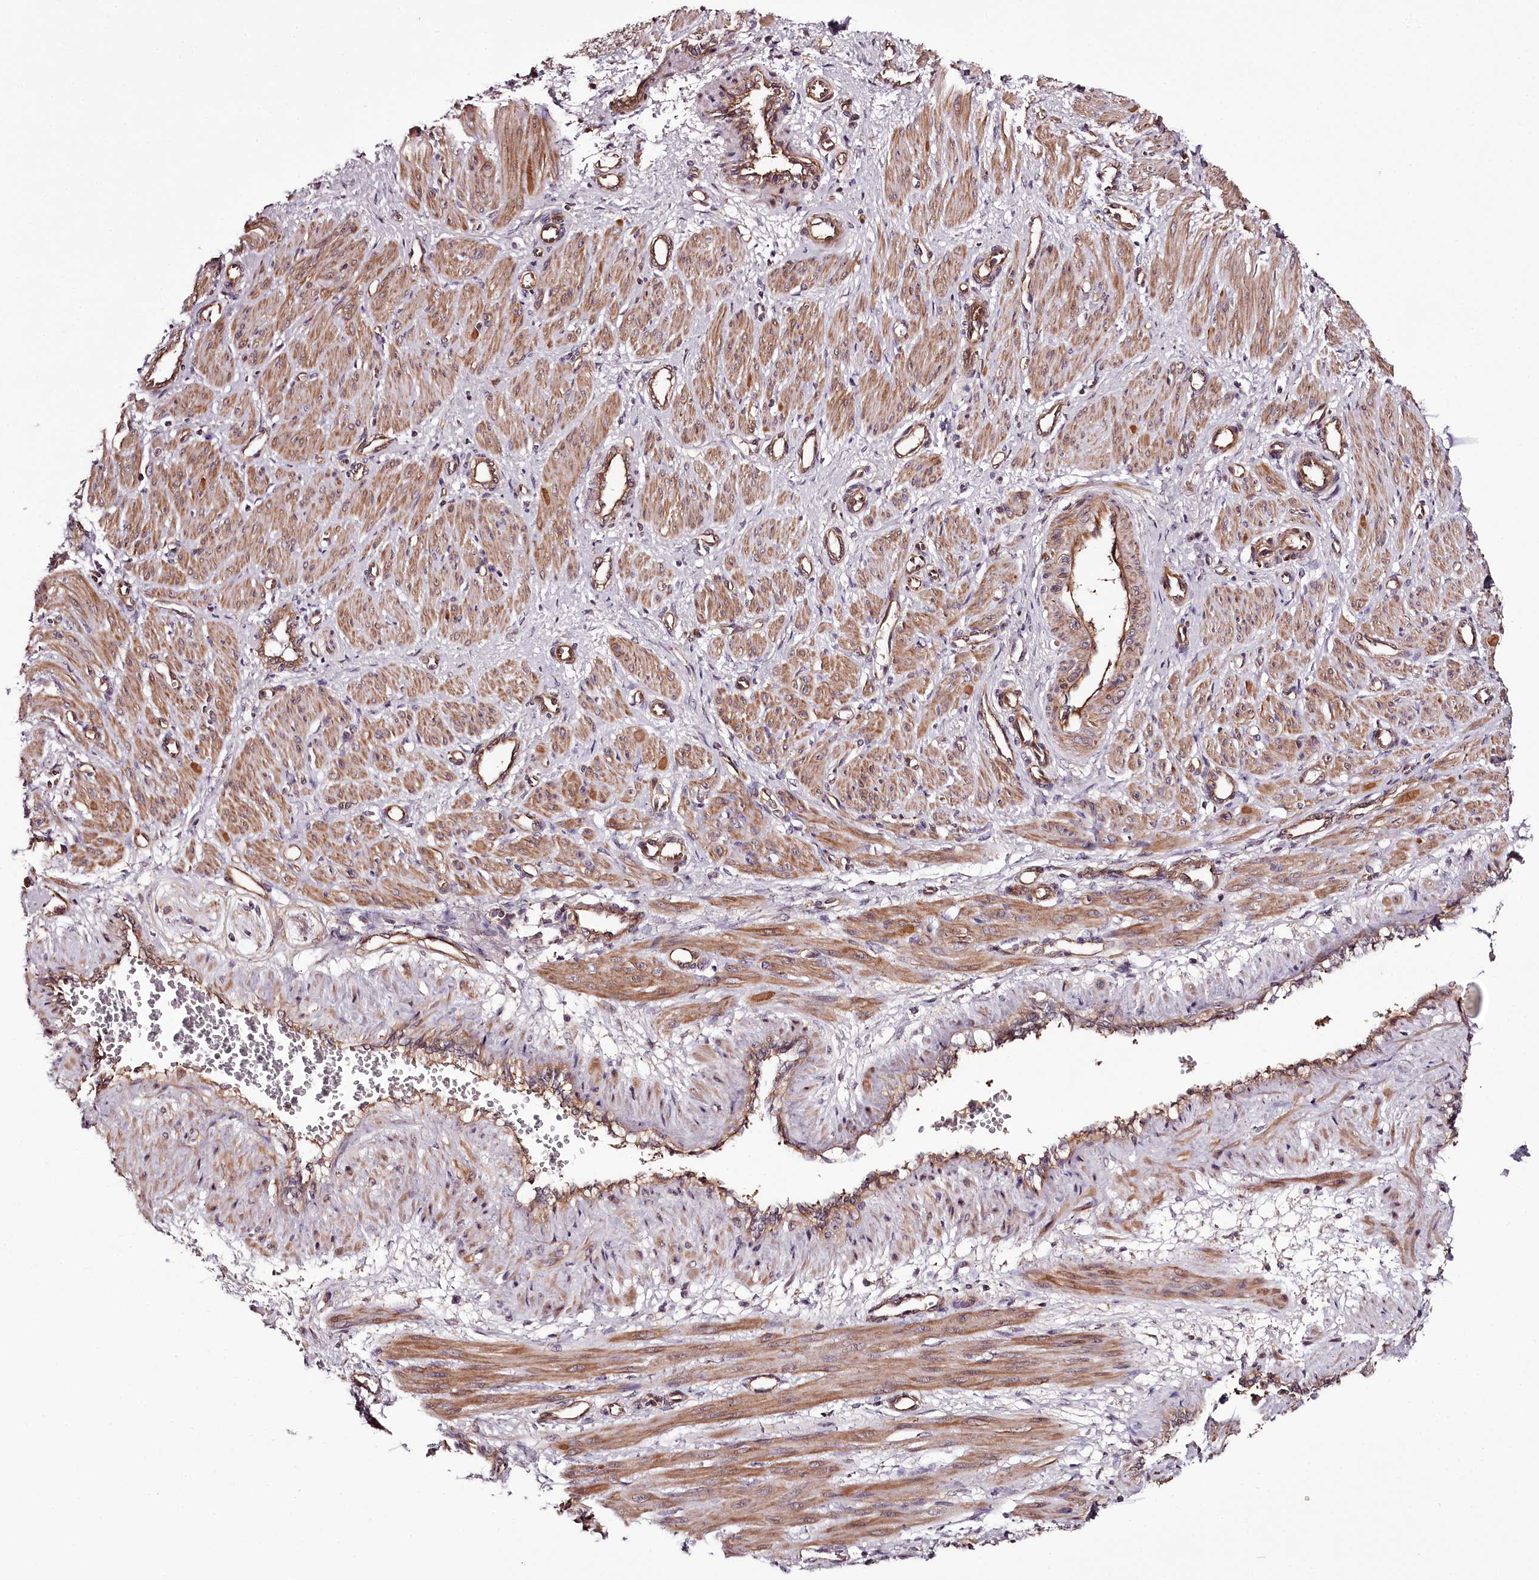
{"staining": {"intensity": "moderate", "quantity": ">75%", "location": "cytoplasmic/membranous"}, "tissue": "smooth muscle", "cell_type": "Smooth muscle cells", "image_type": "normal", "snomed": [{"axis": "morphology", "description": "Normal tissue, NOS"}, {"axis": "topography", "description": "Endometrium"}], "caption": "Immunohistochemical staining of unremarkable smooth muscle reveals moderate cytoplasmic/membranous protein expression in about >75% of smooth muscle cells.", "gene": "TARS1", "patient": {"sex": "female", "age": 33}}